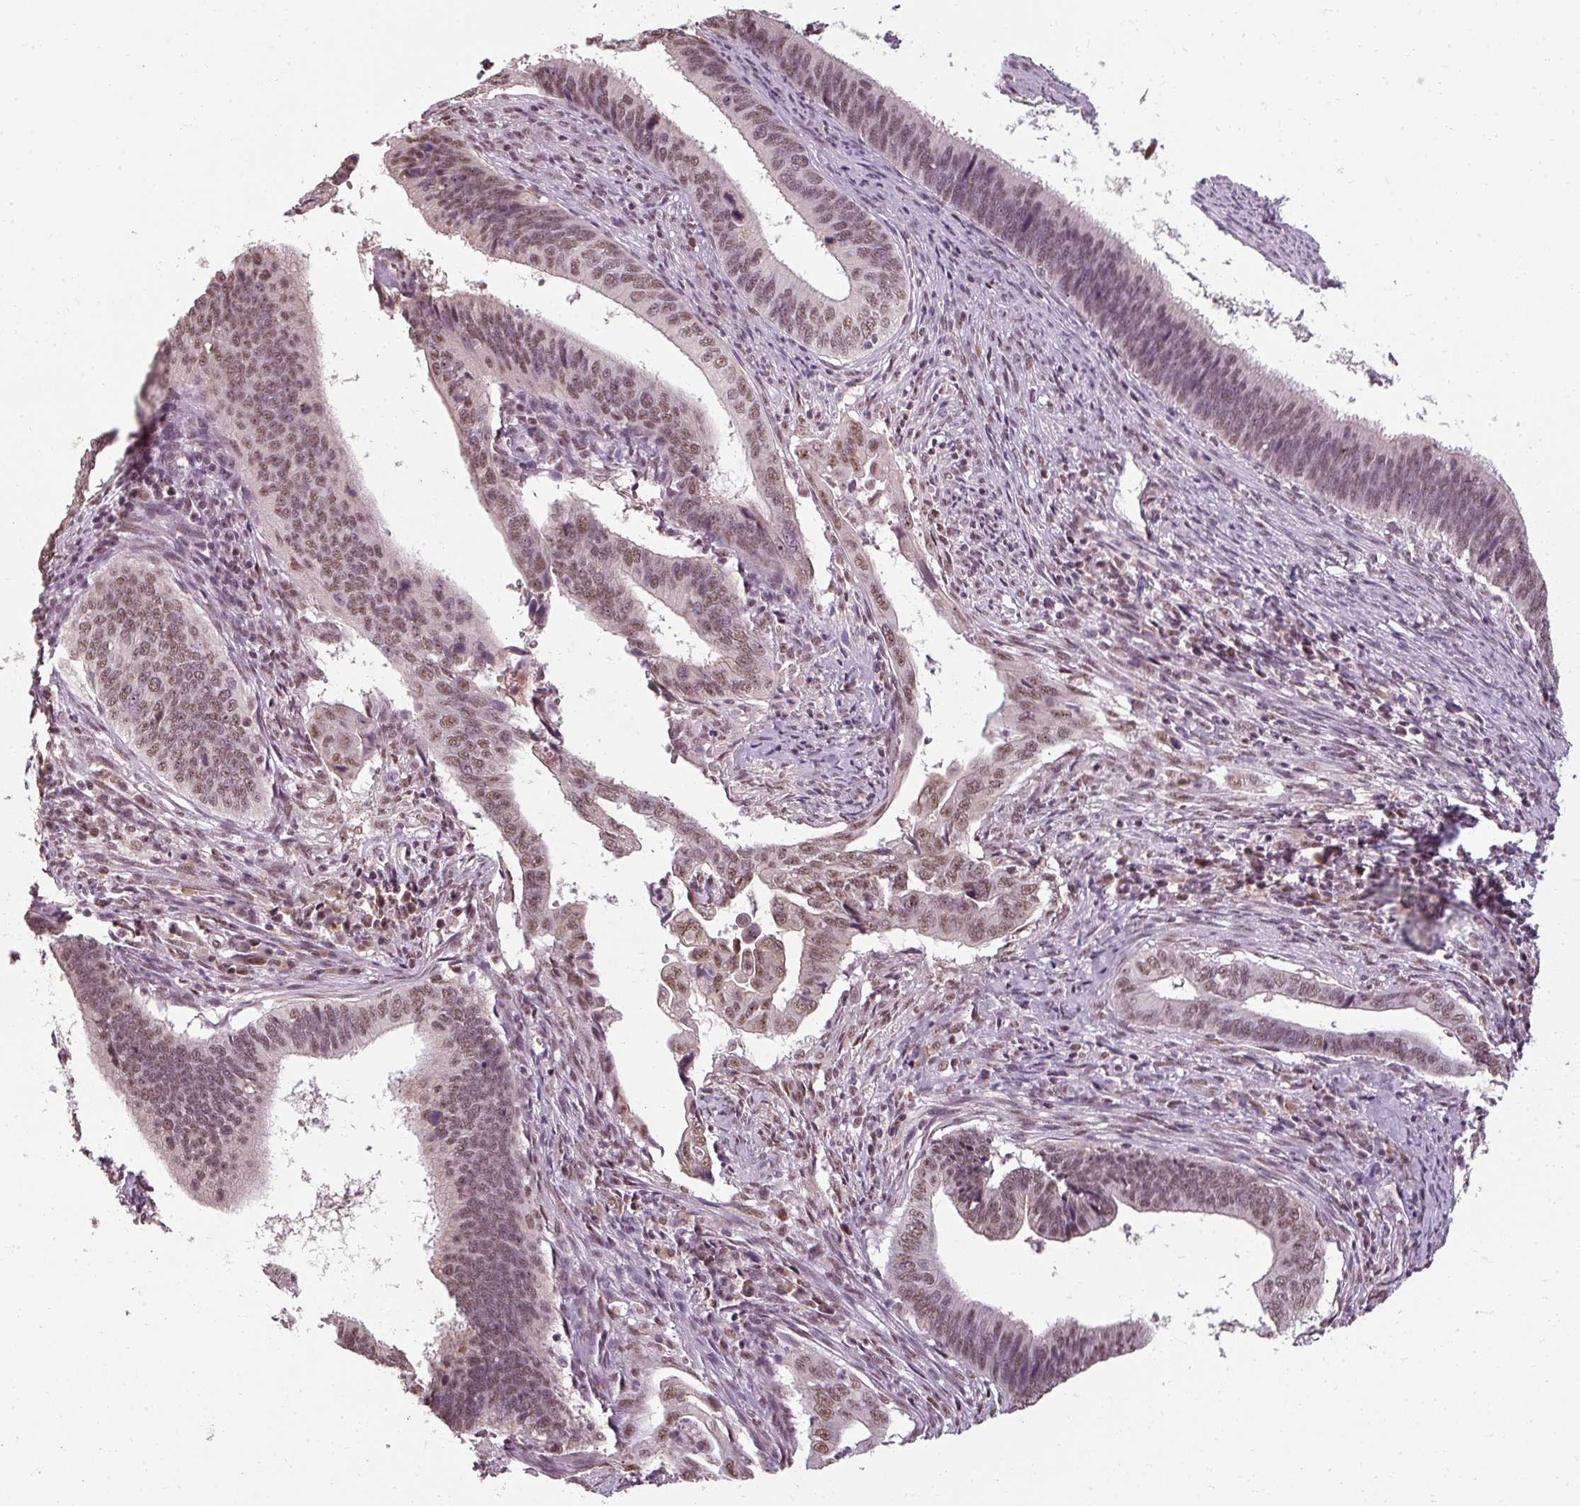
{"staining": {"intensity": "moderate", "quantity": ">75%", "location": "nuclear"}, "tissue": "cervical cancer", "cell_type": "Tumor cells", "image_type": "cancer", "snomed": [{"axis": "morphology", "description": "Adenocarcinoma, NOS"}, {"axis": "topography", "description": "Cervix"}], "caption": "A high-resolution photomicrograph shows immunohistochemistry staining of cervical cancer, which reveals moderate nuclear positivity in about >75% of tumor cells.", "gene": "BCAS3", "patient": {"sex": "female", "age": 42}}